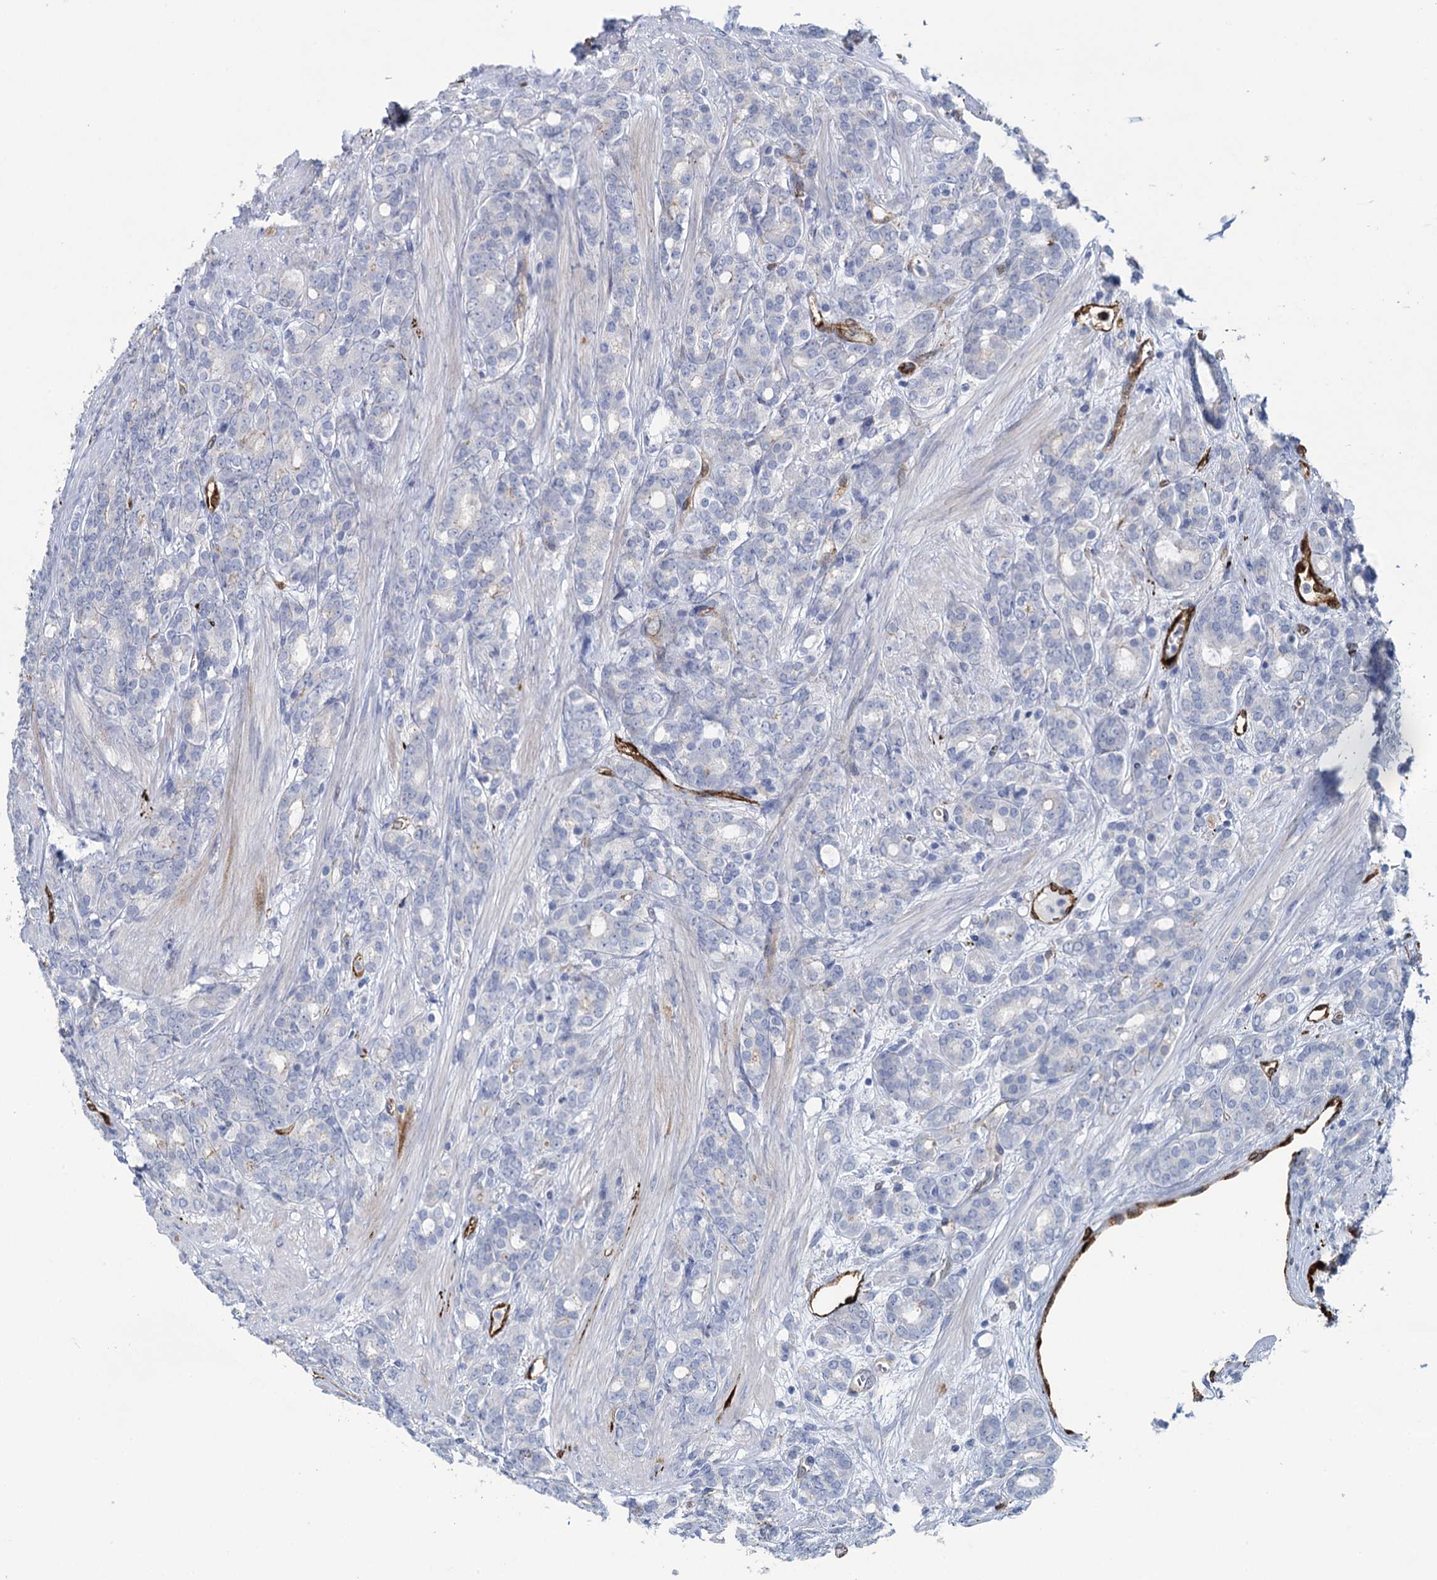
{"staining": {"intensity": "negative", "quantity": "none", "location": "none"}, "tissue": "prostate cancer", "cell_type": "Tumor cells", "image_type": "cancer", "snomed": [{"axis": "morphology", "description": "Adenocarcinoma, High grade"}, {"axis": "topography", "description": "Prostate"}], "caption": "This is an immunohistochemistry histopathology image of human prostate cancer. There is no positivity in tumor cells.", "gene": "SNCG", "patient": {"sex": "male", "age": 62}}